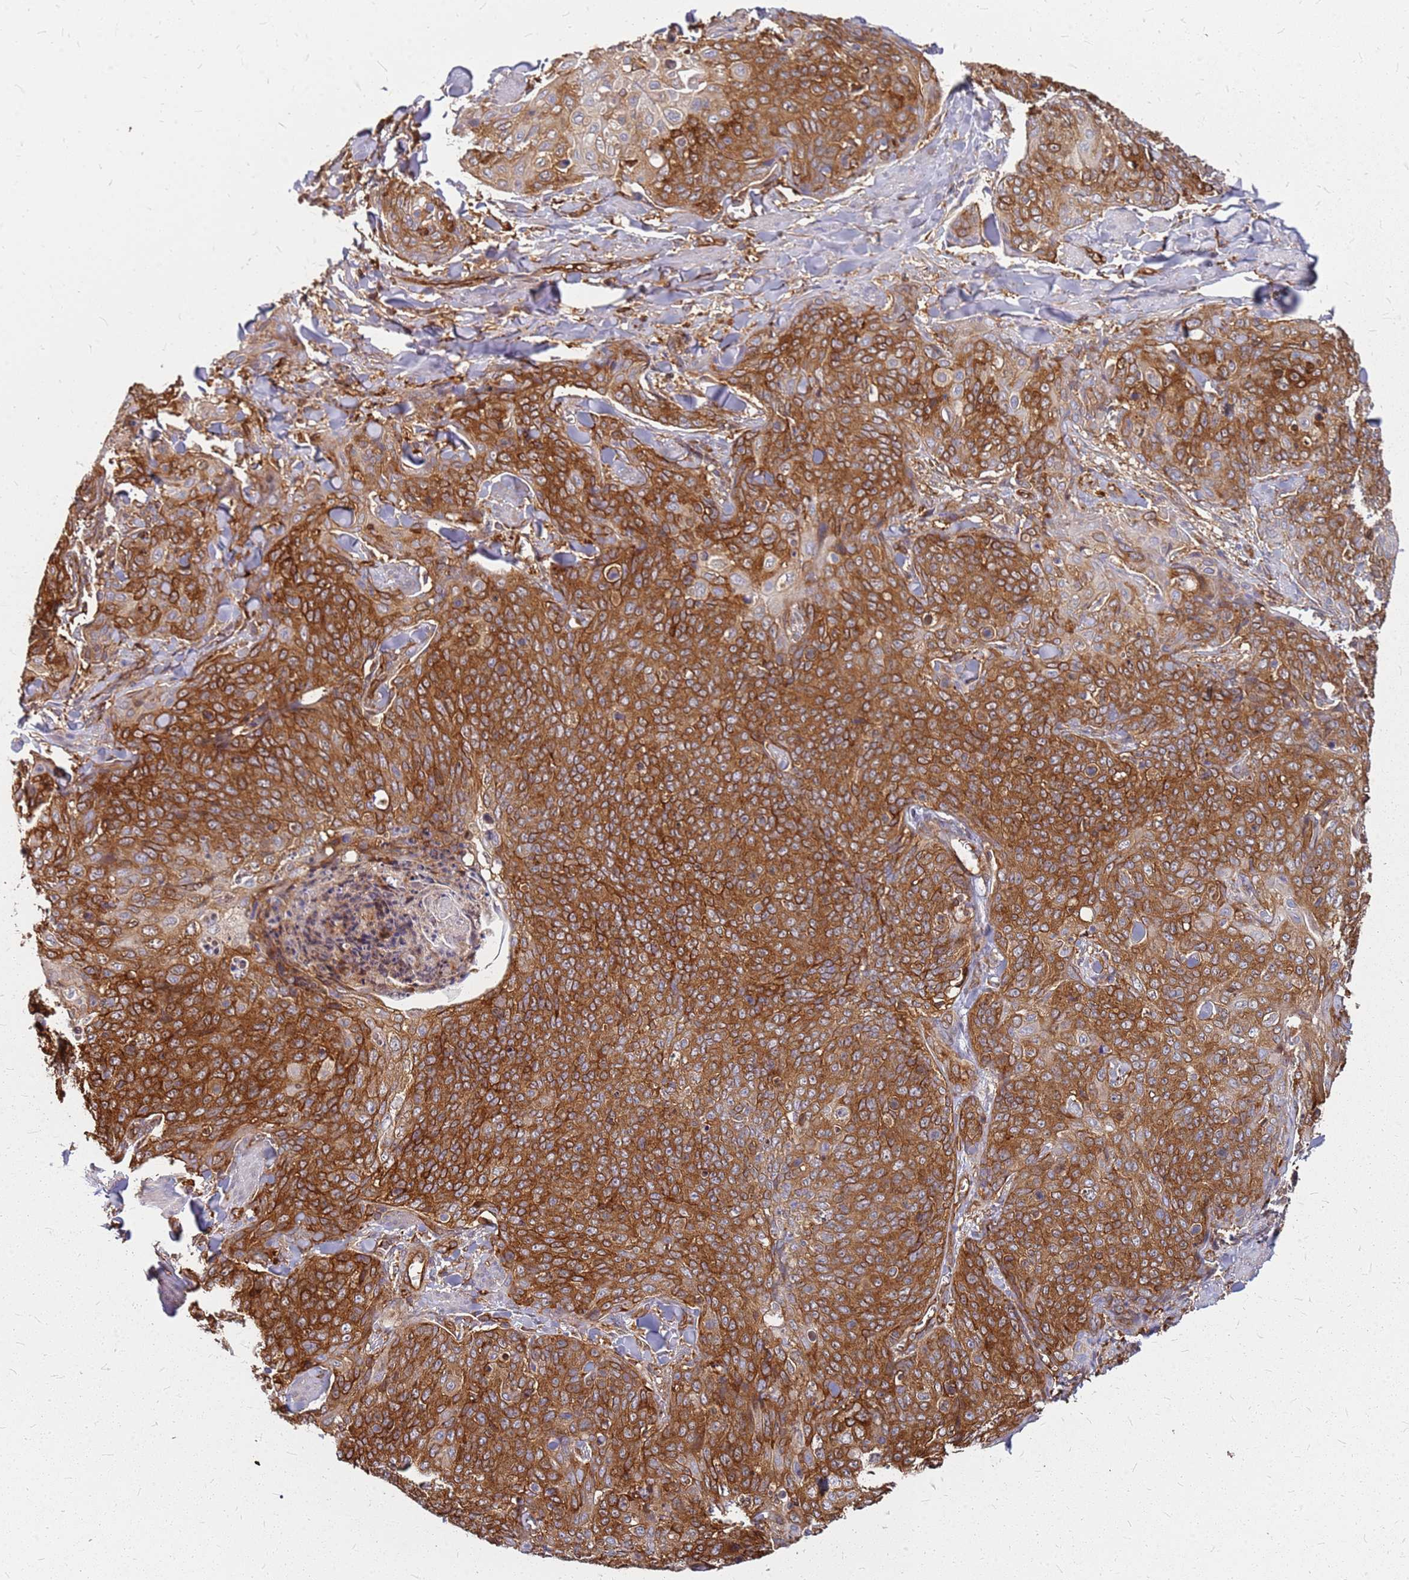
{"staining": {"intensity": "strong", "quantity": ">75%", "location": "cytoplasmic/membranous"}, "tissue": "skin cancer", "cell_type": "Tumor cells", "image_type": "cancer", "snomed": [{"axis": "morphology", "description": "Squamous cell carcinoma, NOS"}, {"axis": "topography", "description": "Skin"}, {"axis": "topography", "description": "Vulva"}], "caption": "Tumor cells demonstrate strong cytoplasmic/membranous positivity in approximately >75% of cells in skin cancer (squamous cell carcinoma).", "gene": "HDX", "patient": {"sex": "female", "age": 85}}